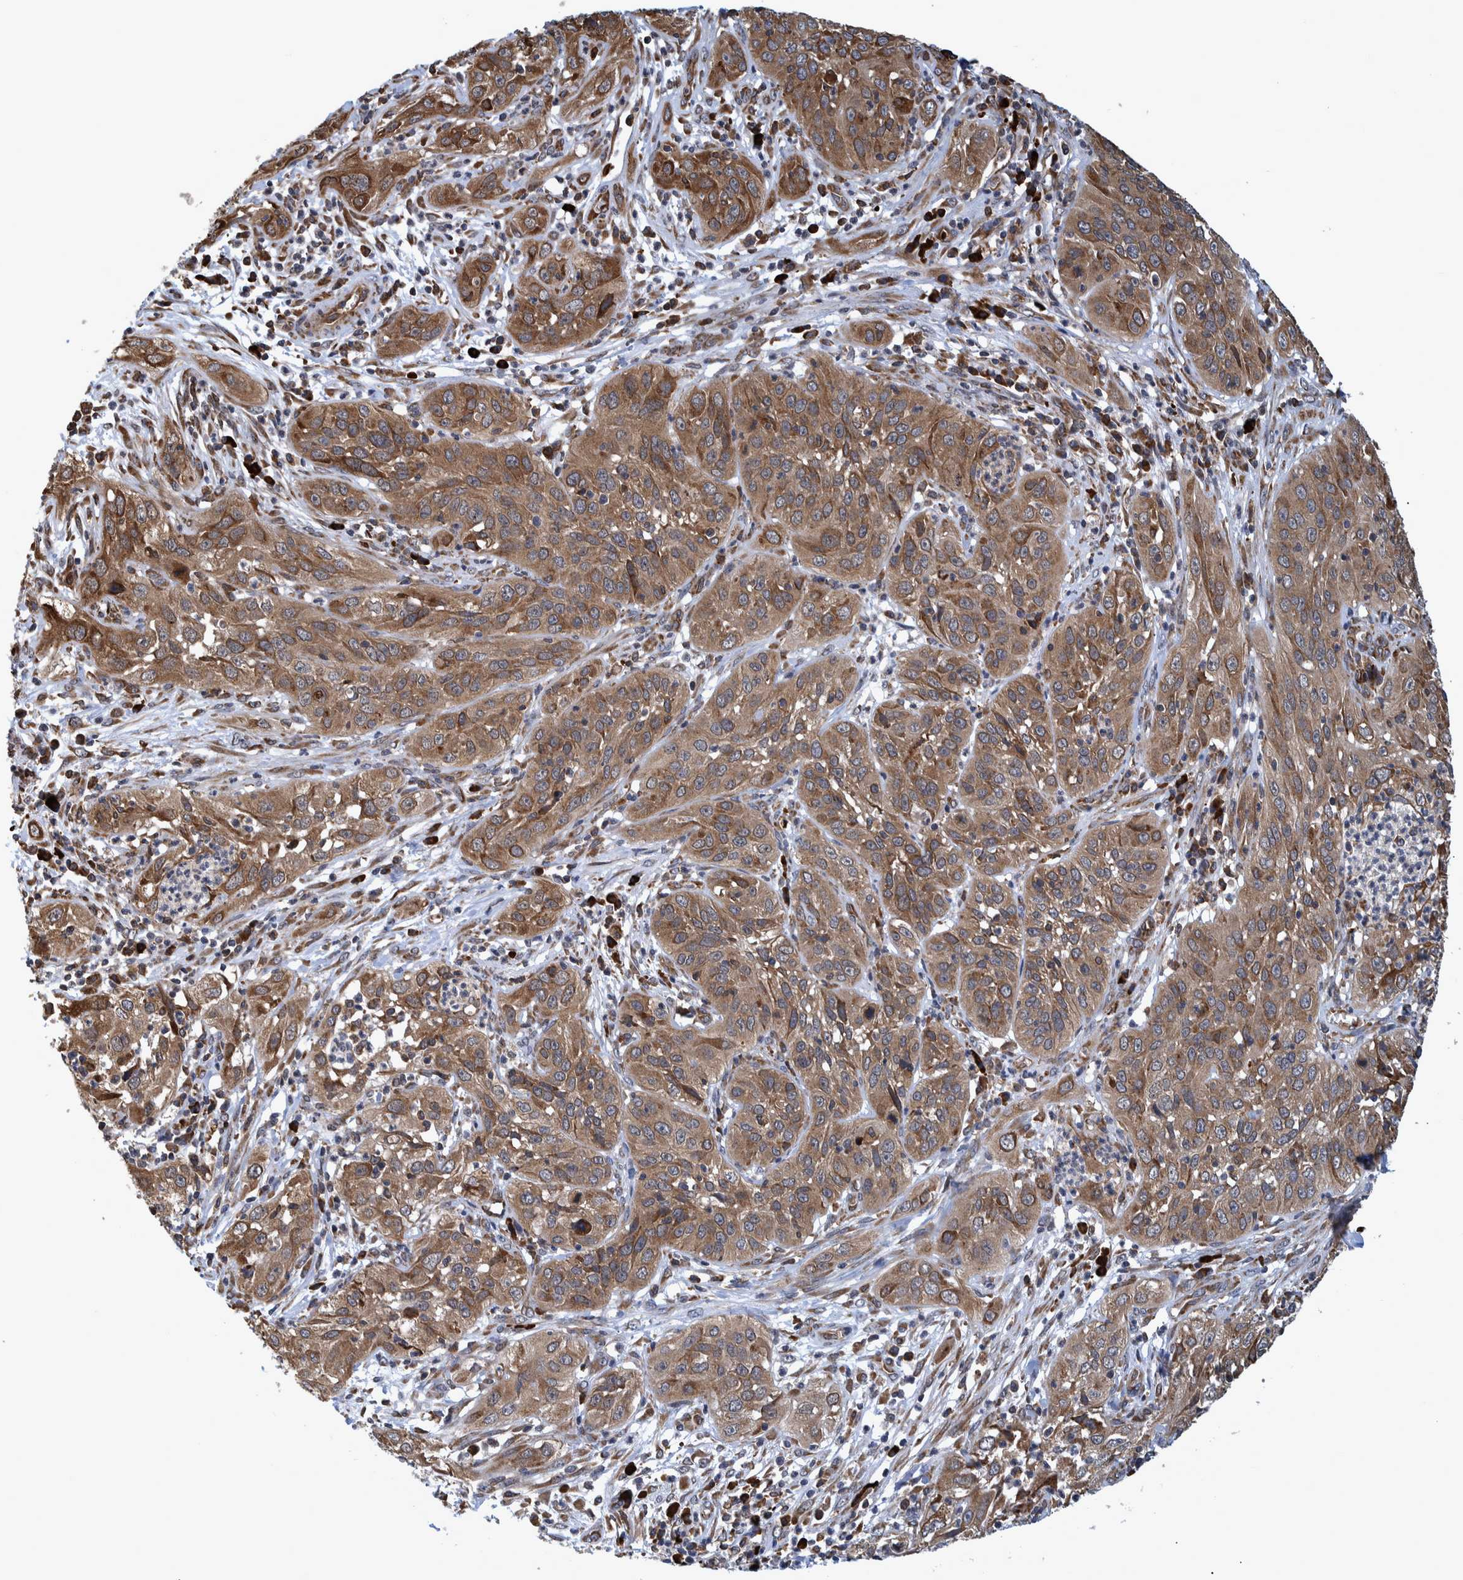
{"staining": {"intensity": "moderate", "quantity": ">75%", "location": "cytoplasmic/membranous"}, "tissue": "cervical cancer", "cell_type": "Tumor cells", "image_type": "cancer", "snomed": [{"axis": "morphology", "description": "Squamous cell carcinoma, NOS"}, {"axis": "topography", "description": "Cervix"}], "caption": "DAB (3,3'-diaminobenzidine) immunohistochemical staining of human cervical cancer shows moderate cytoplasmic/membranous protein positivity in about >75% of tumor cells. The protein of interest is stained brown, and the nuclei are stained in blue (DAB (3,3'-diaminobenzidine) IHC with brightfield microscopy, high magnification).", "gene": "SPAG5", "patient": {"sex": "female", "age": 32}}